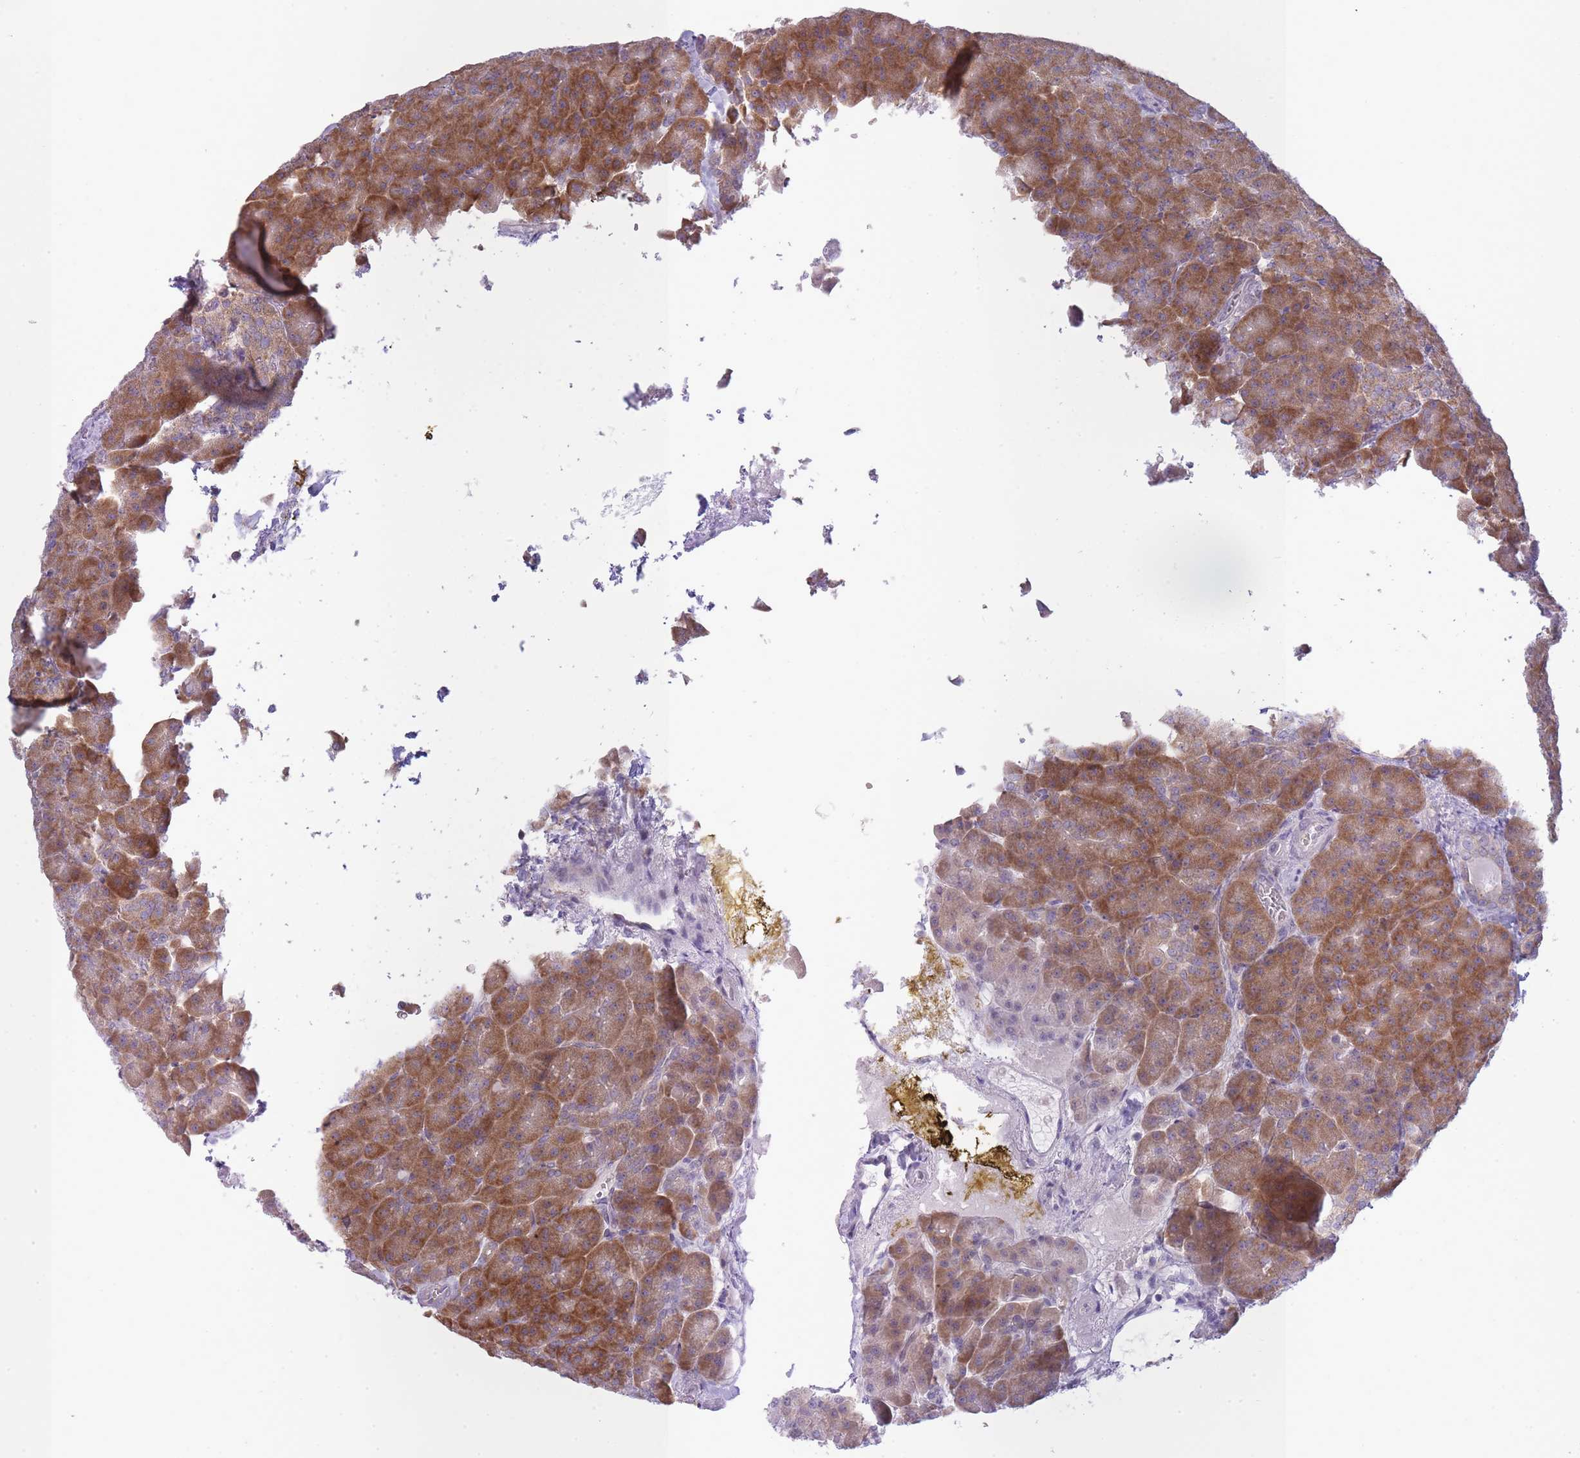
{"staining": {"intensity": "moderate", "quantity": ">75%", "location": "cytoplasmic/membranous"}, "tissue": "pancreas", "cell_type": "Exocrine glandular cells", "image_type": "normal", "snomed": [{"axis": "morphology", "description": "Normal tissue, NOS"}, {"axis": "topography", "description": "Pancreas"}], "caption": "About >75% of exocrine glandular cells in normal pancreas exhibit moderate cytoplasmic/membranous protein positivity as visualized by brown immunohistochemical staining.", "gene": "OR5L1", "patient": {"sex": "female", "age": 74}}